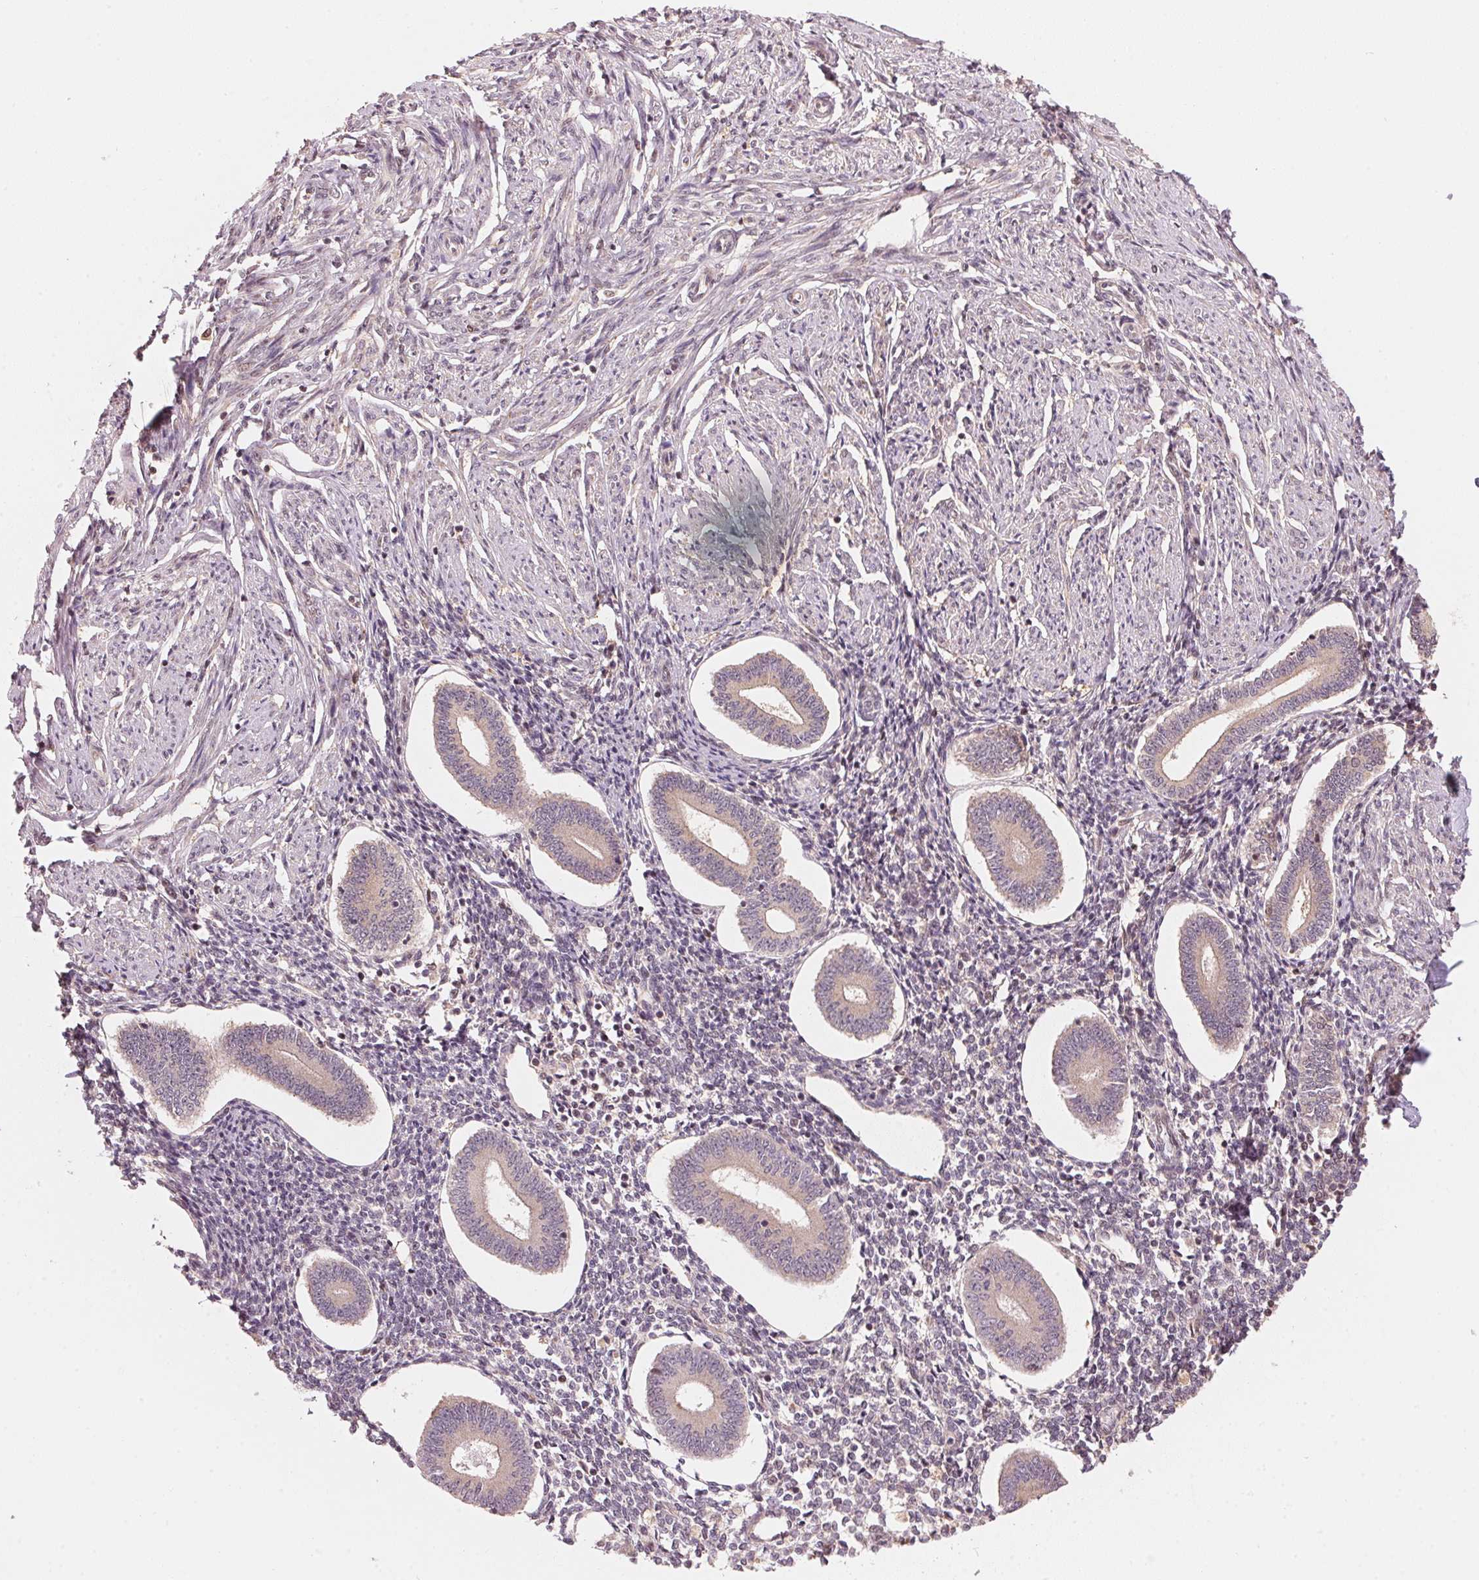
{"staining": {"intensity": "negative", "quantity": "none", "location": "none"}, "tissue": "endometrium", "cell_type": "Cells in endometrial stroma", "image_type": "normal", "snomed": [{"axis": "morphology", "description": "Normal tissue, NOS"}, {"axis": "topography", "description": "Endometrium"}], "caption": "Human endometrium stained for a protein using immunohistochemistry reveals no positivity in cells in endometrial stroma.", "gene": "PRKN", "patient": {"sex": "female", "age": 40}}